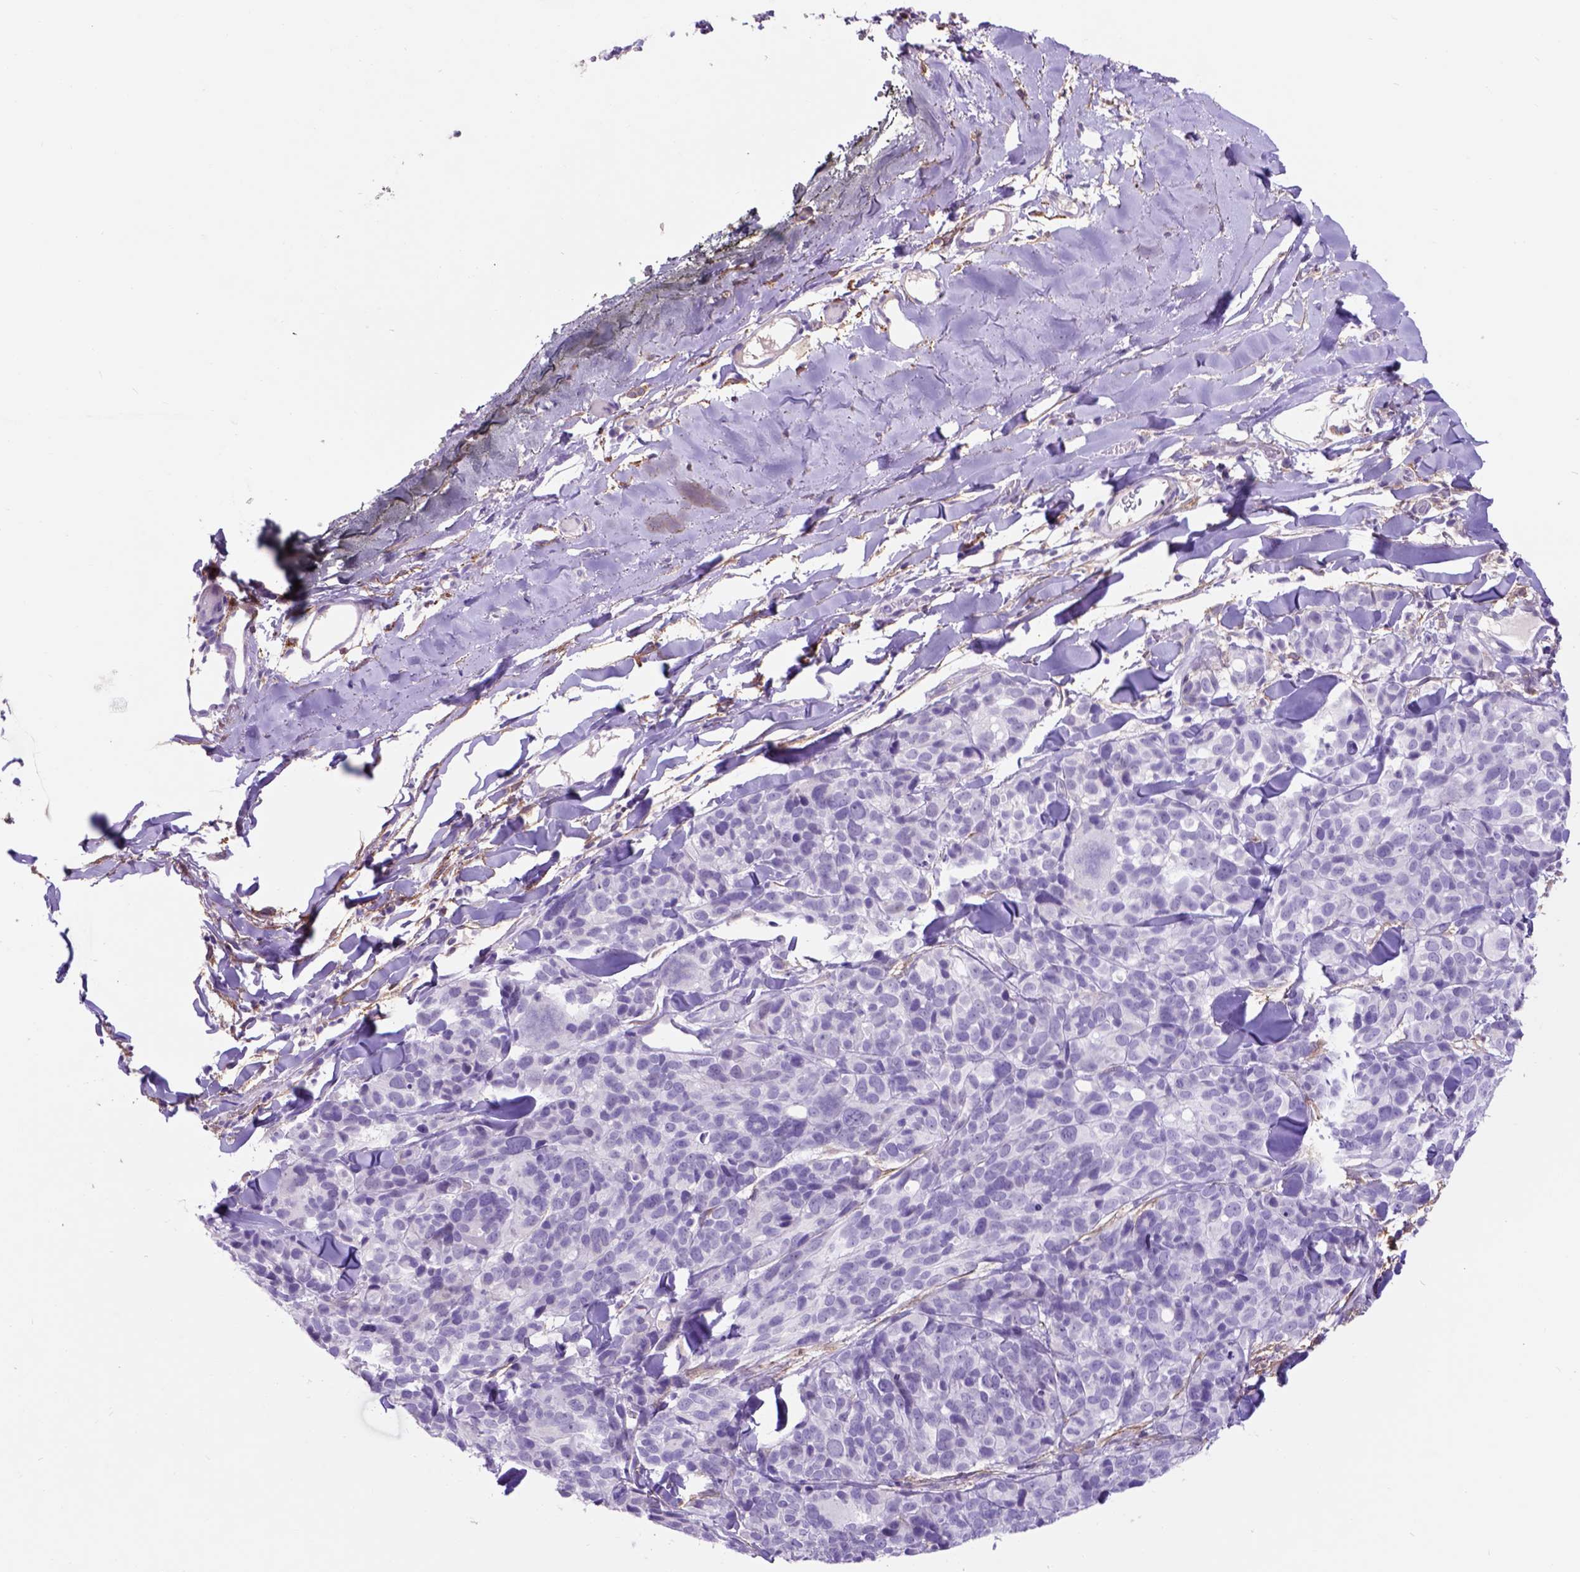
{"staining": {"intensity": "negative", "quantity": "none", "location": "none"}, "tissue": "melanoma", "cell_type": "Tumor cells", "image_type": "cancer", "snomed": [{"axis": "morphology", "description": "Malignant melanoma, NOS"}, {"axis": "topography", "description": "Skin"}], "caption": "Immunohistochemistry (IHC) image of melanoma stained for a protein (brown), which reveals no staining in tumor cells.", "gene": "EGFR", "patient": {"sex": "male", "age": 51}}